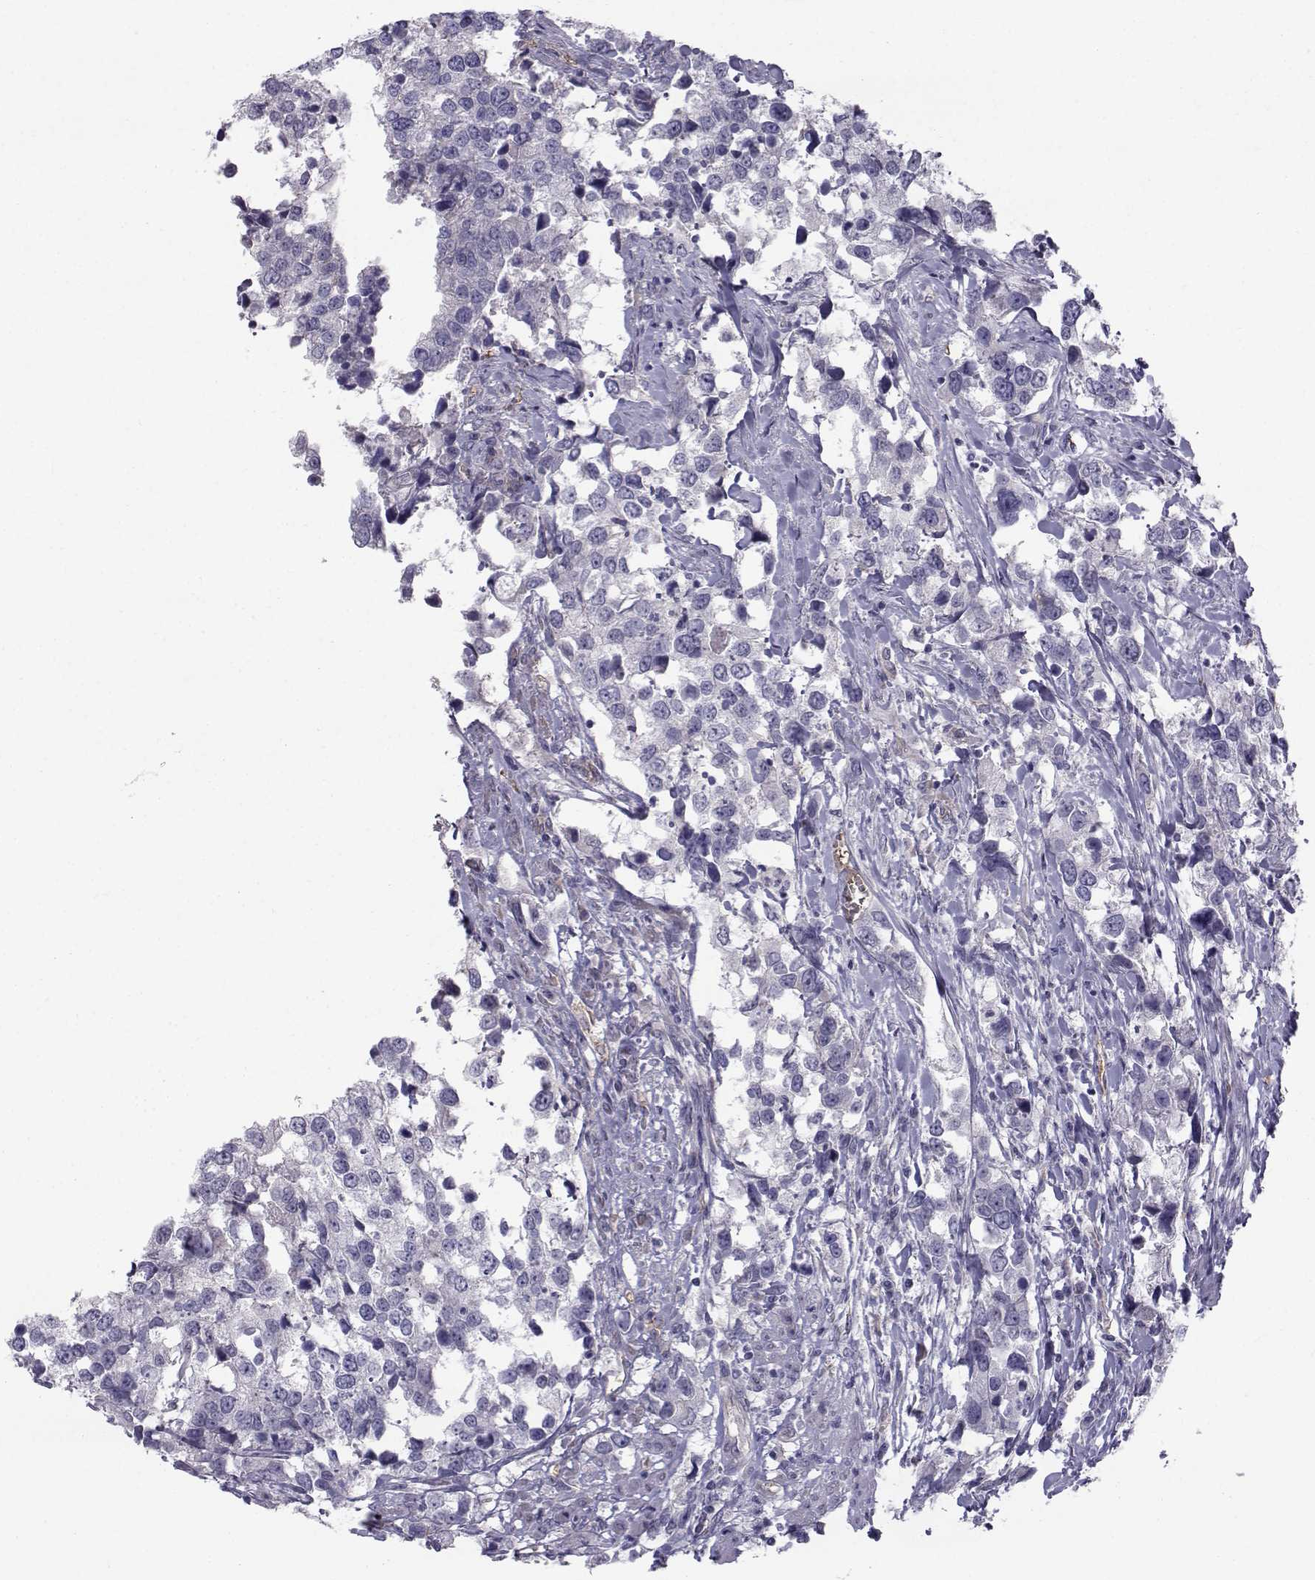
{"staining": {"intensity": "negative", "quantity": "none", "location": "none"}, "tissue": "urothelial cancer", "cell_type": "Tumor cells", "image_type": "cancer", "snomed": [{"axis": "morphology", "description": "Urothelial carcinoma, NOS"}, {"axis": "morphology", "description": "Urothelial carcinoma, High grade"}, {"axis": "topography", "description": "Urinary bladder"}], "caption": "This is an IHC micrograph of urothelial cancer. There is no positivity in tumor cells.", "gene": "QPCT", "patient": {"sex": "male", "age": 63}}